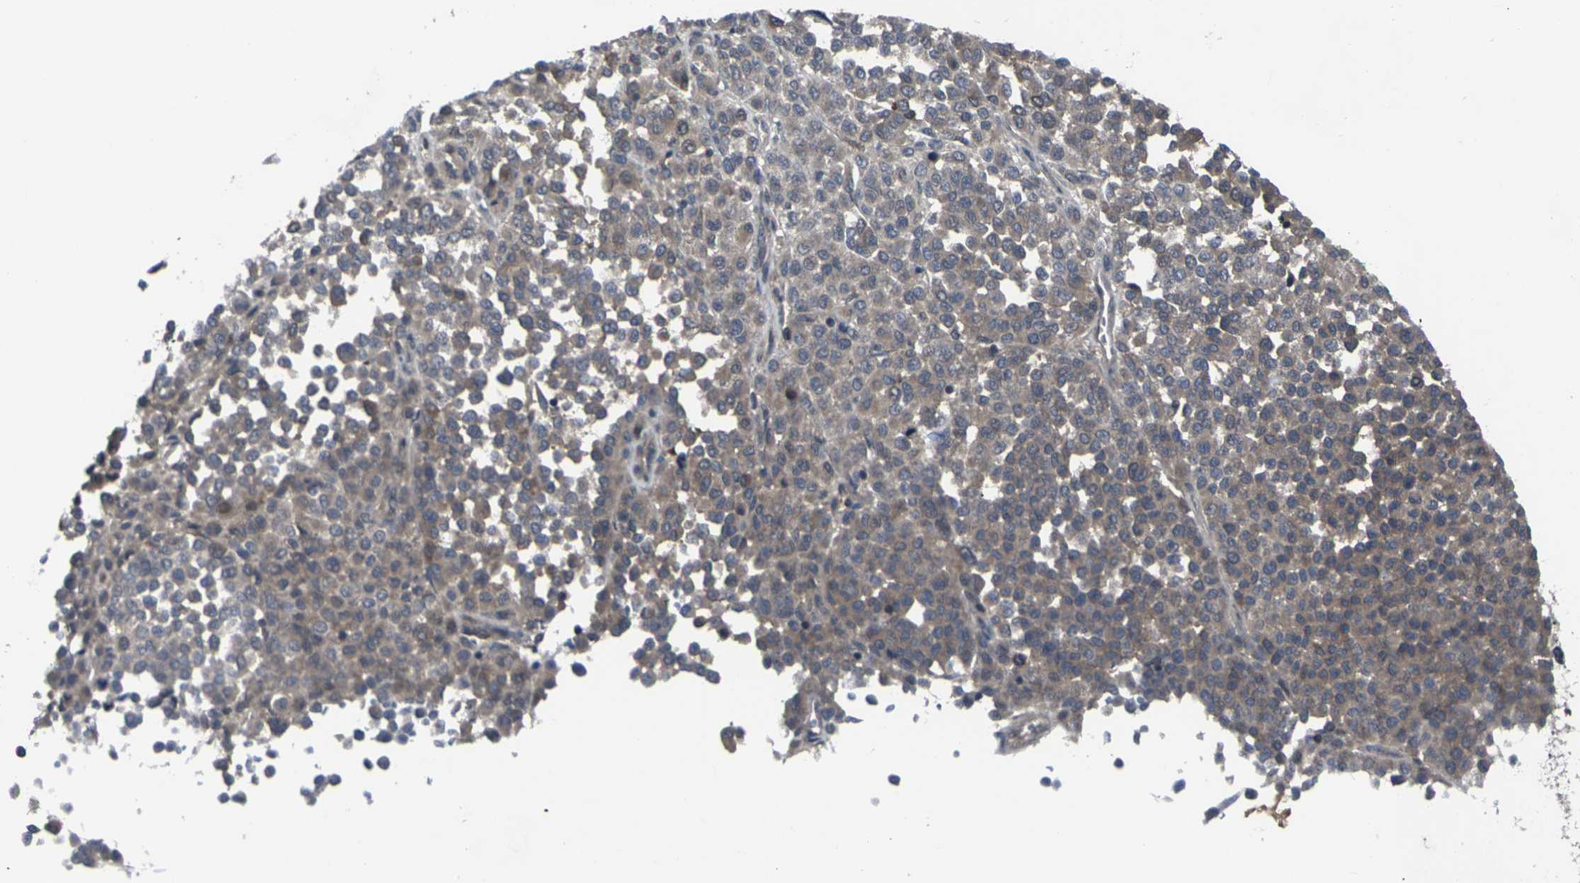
{"staining": {"intensity": "moderate", "quantity": ">75%", "location": "cytoplasmic/membranous"}, "tissue": "melanoma", "cell_type": "Tumor cells", "image_type": "cancer", "snomed": [{"axis": "morphology", "description": "Malignant melanoma, Metastatic site"}, {"axis": "topography", "description": "Pancreas"}], "caption": "Protein expression analysis of human malignant melanoma (metastatic site) reveals moderate cytoplasmic/membranous expression in about >75% of tumor cells.", "gene": "HPRT1", "patient": {"sex": "female", "age": 30}}